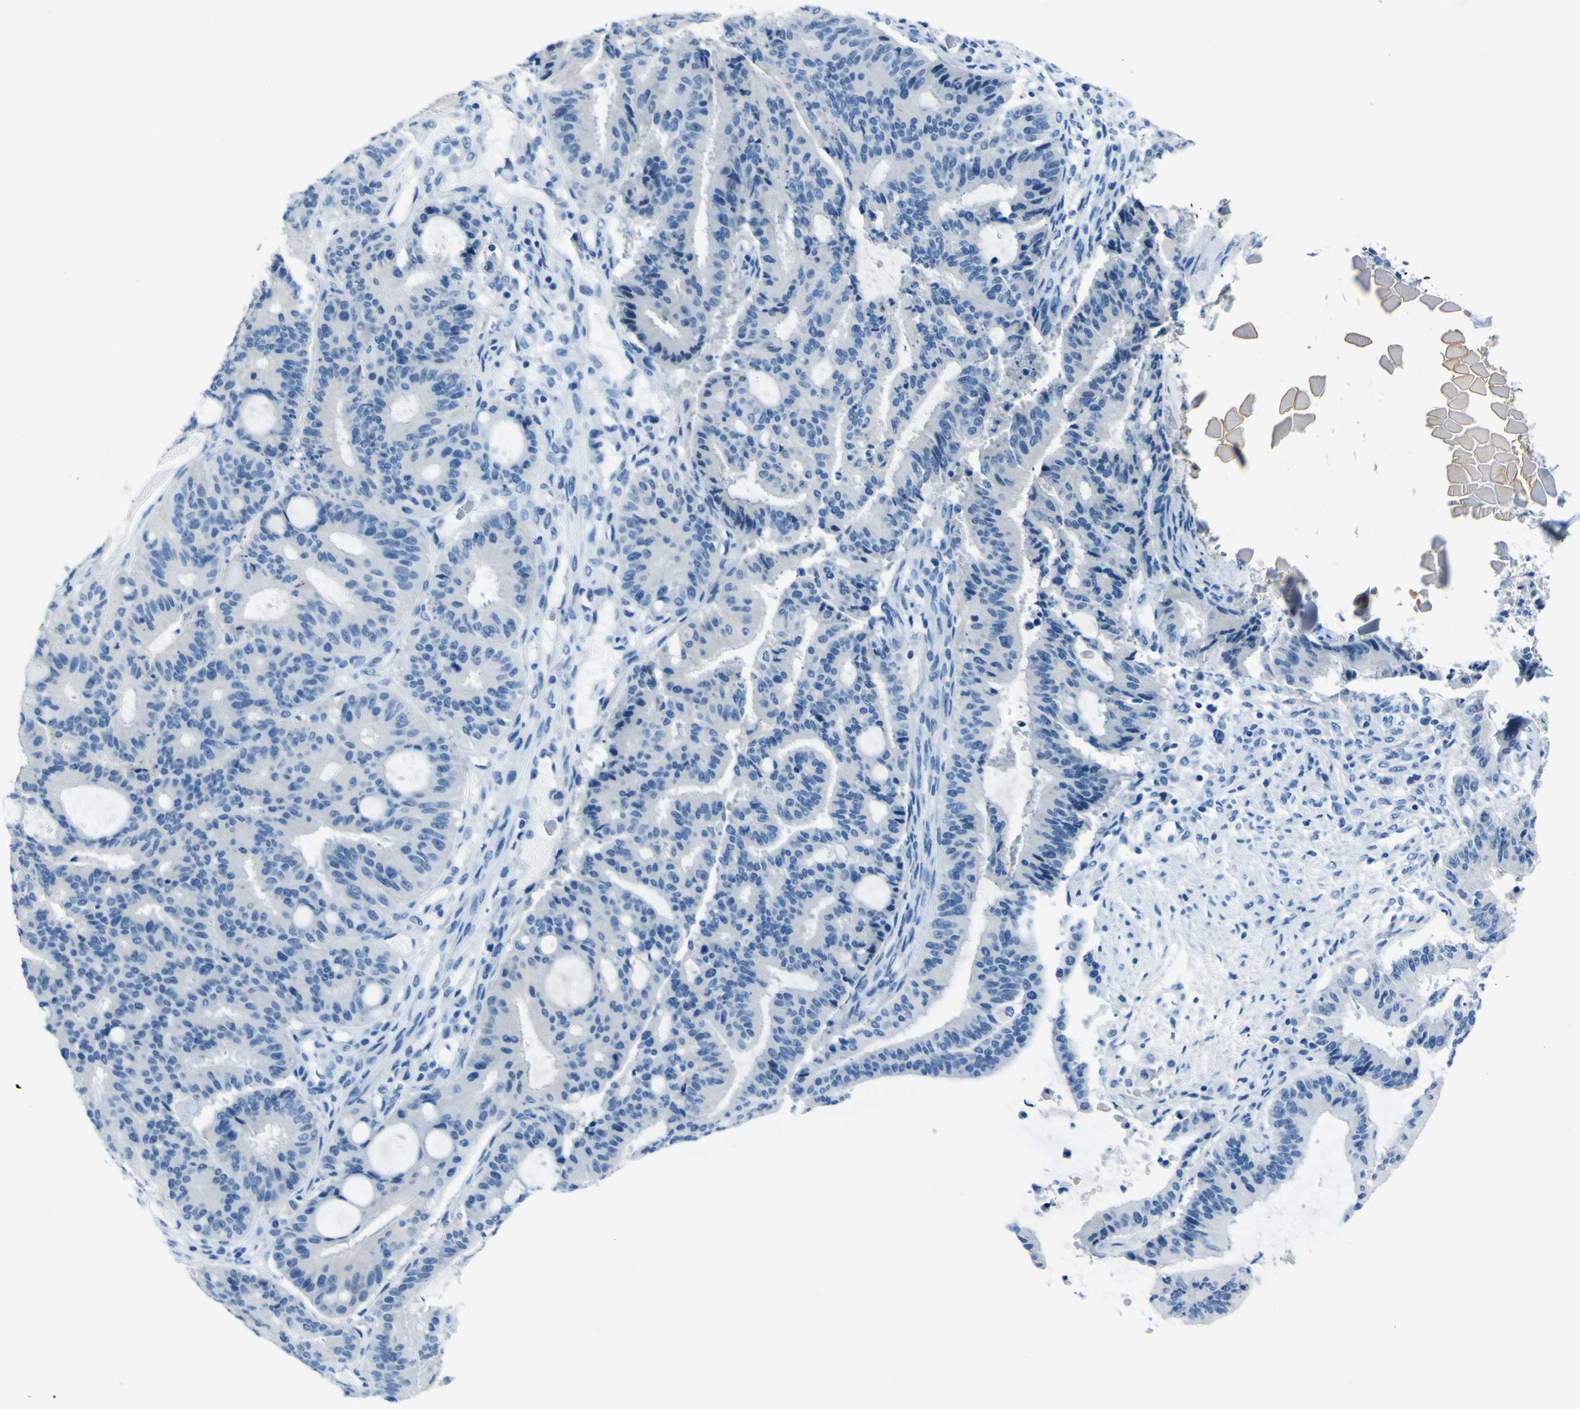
{"staining": {"intensity": "negative", "quantity": "none", "location": "none"}, "tissue": "liver cancer", "cell_type": "Tumor cells", "image_type": "cancer", "snomed": [{"axis": "morphology", "description": "Cholangiocarcinoma"}, {"axis": "topography", "description": "Liver"}], "caption": "There is no significant positivity in tumor cells of cholangiocarcinoma (liver).", "gene": "PHKG1", "patient": {"sex": "female", "age": 73}}